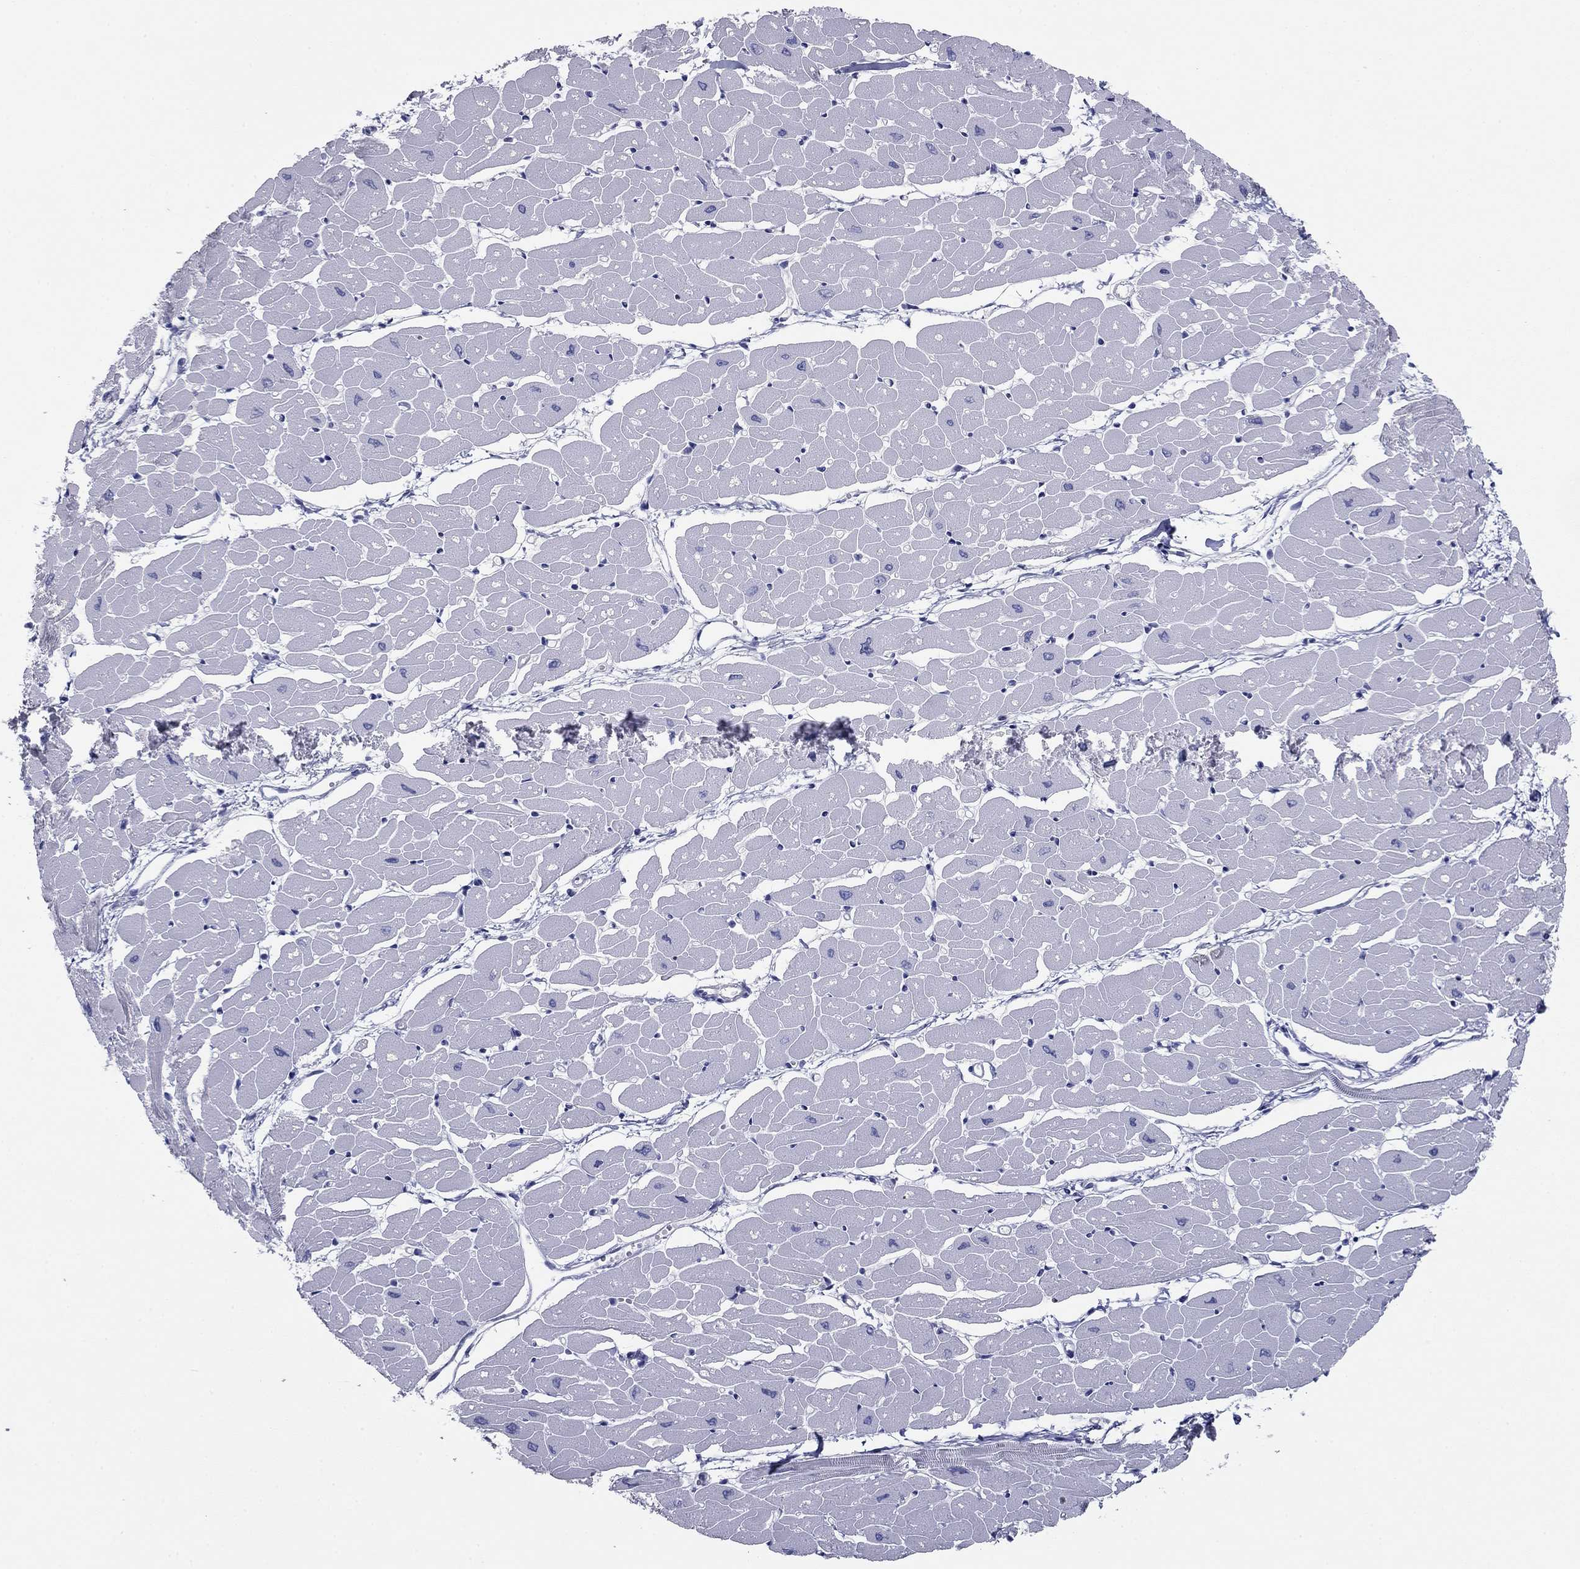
{"staining": {"intensity": "negative", "quantity": "none", "location": "none"}, "tissue": "heart muscle", "cell_type": "Cardiomyocytes", "image_type": "normal", "snomed": [{"axis": "morphology", "description": "Normal tissue, NOS"}, {"axis": "topography", "description": "Heart"}], "caption": "Immunohistochemical staining of normal heart muscle displays no significant positivity in cardiomyocytes.", "gene": "PLS1", "patient": {"sex": "male", "age": 57}}